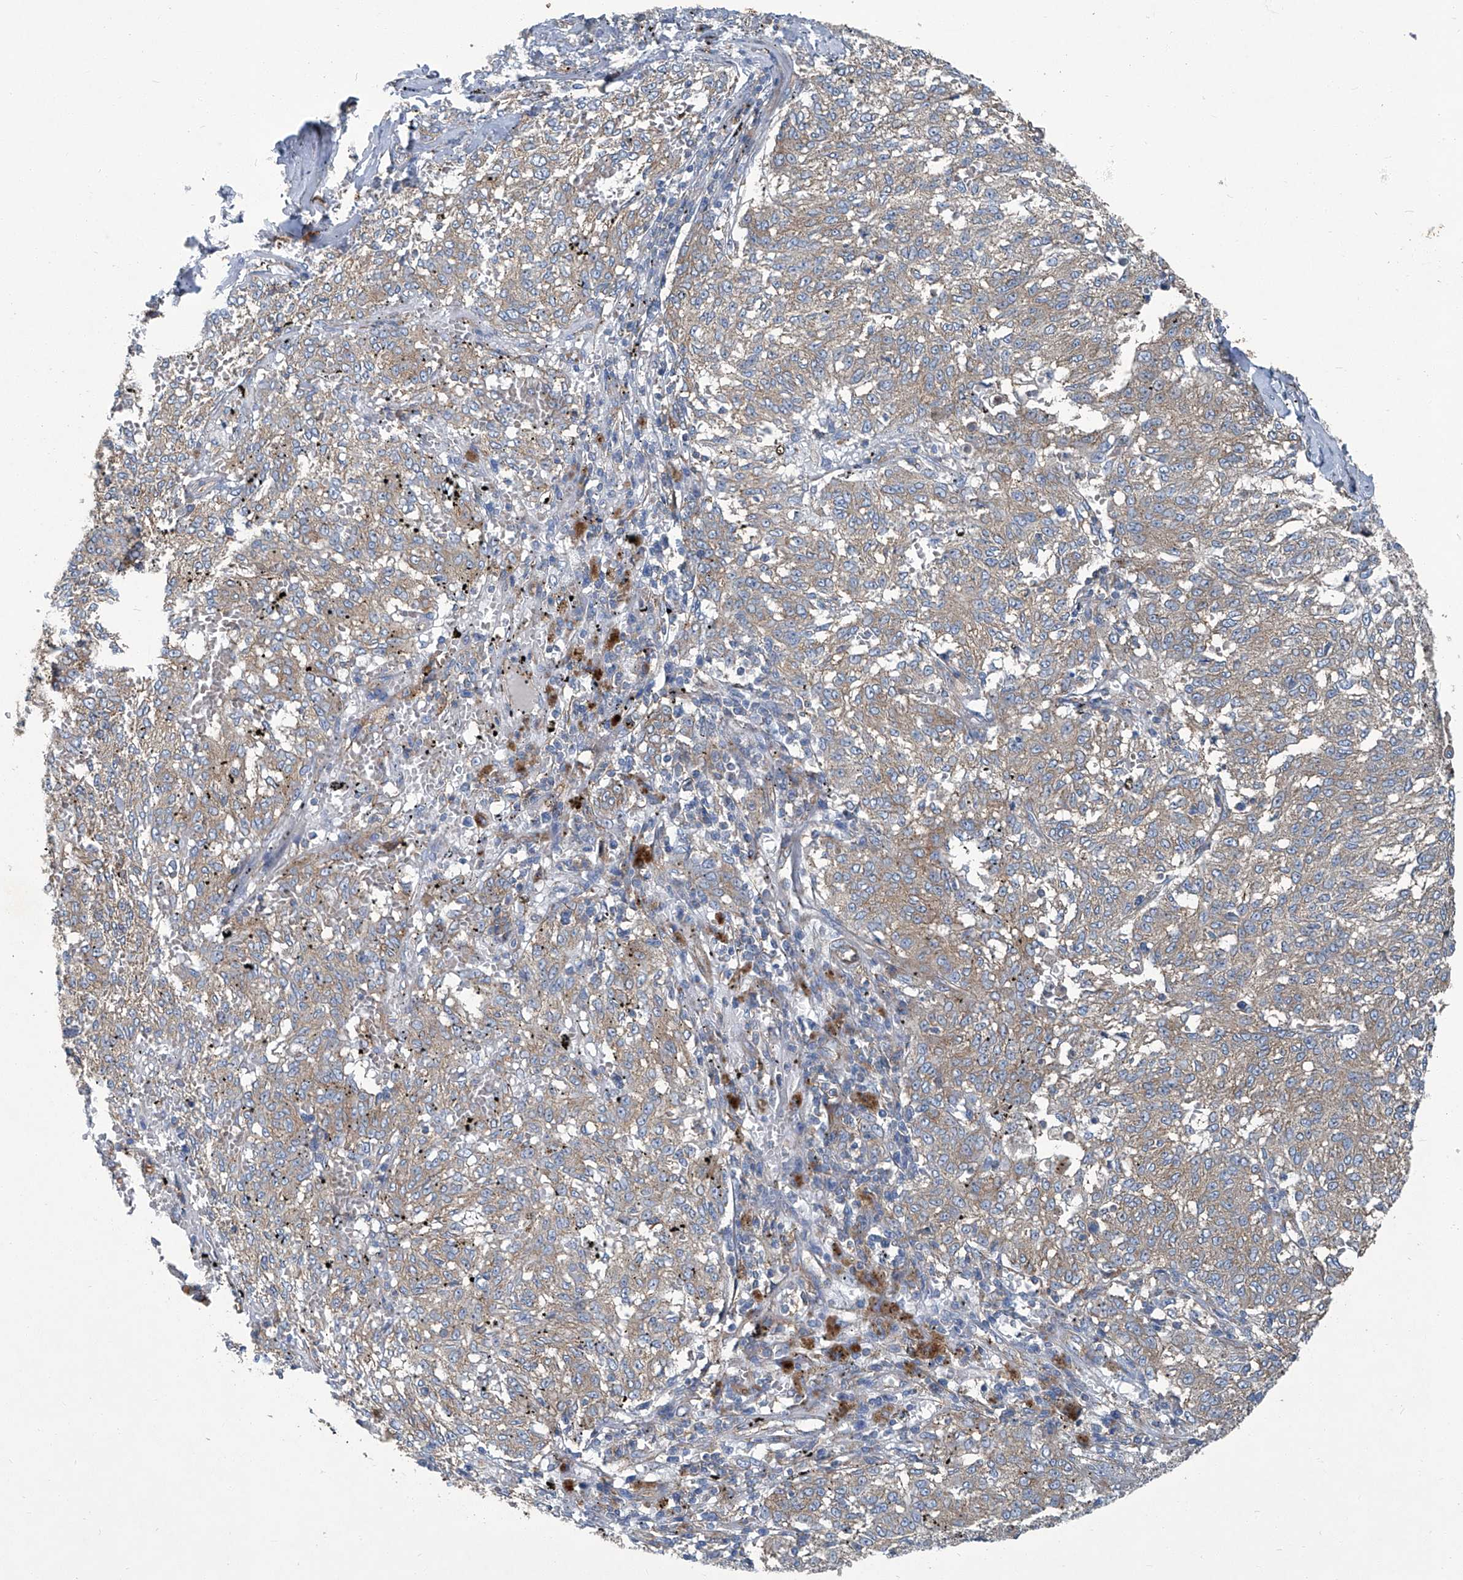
{"staining": {"intensity": "weak", "quantity": "<25%", "location": "cytoplasmic/membranous"}, "tissue": "melanoma", "cell_type": "Tumor cells", "image_type": "cancer", "snomed": [{"axis": "morphology", "description": "Malignant melanoma, NOS"}, {"axis": "topography", "description": "Skin"}], "caption": "Tumor cells show no significant positivity in malignant melanoma.", "gene": "PIGH", "patient": {"sex": "female", "age": 72}}